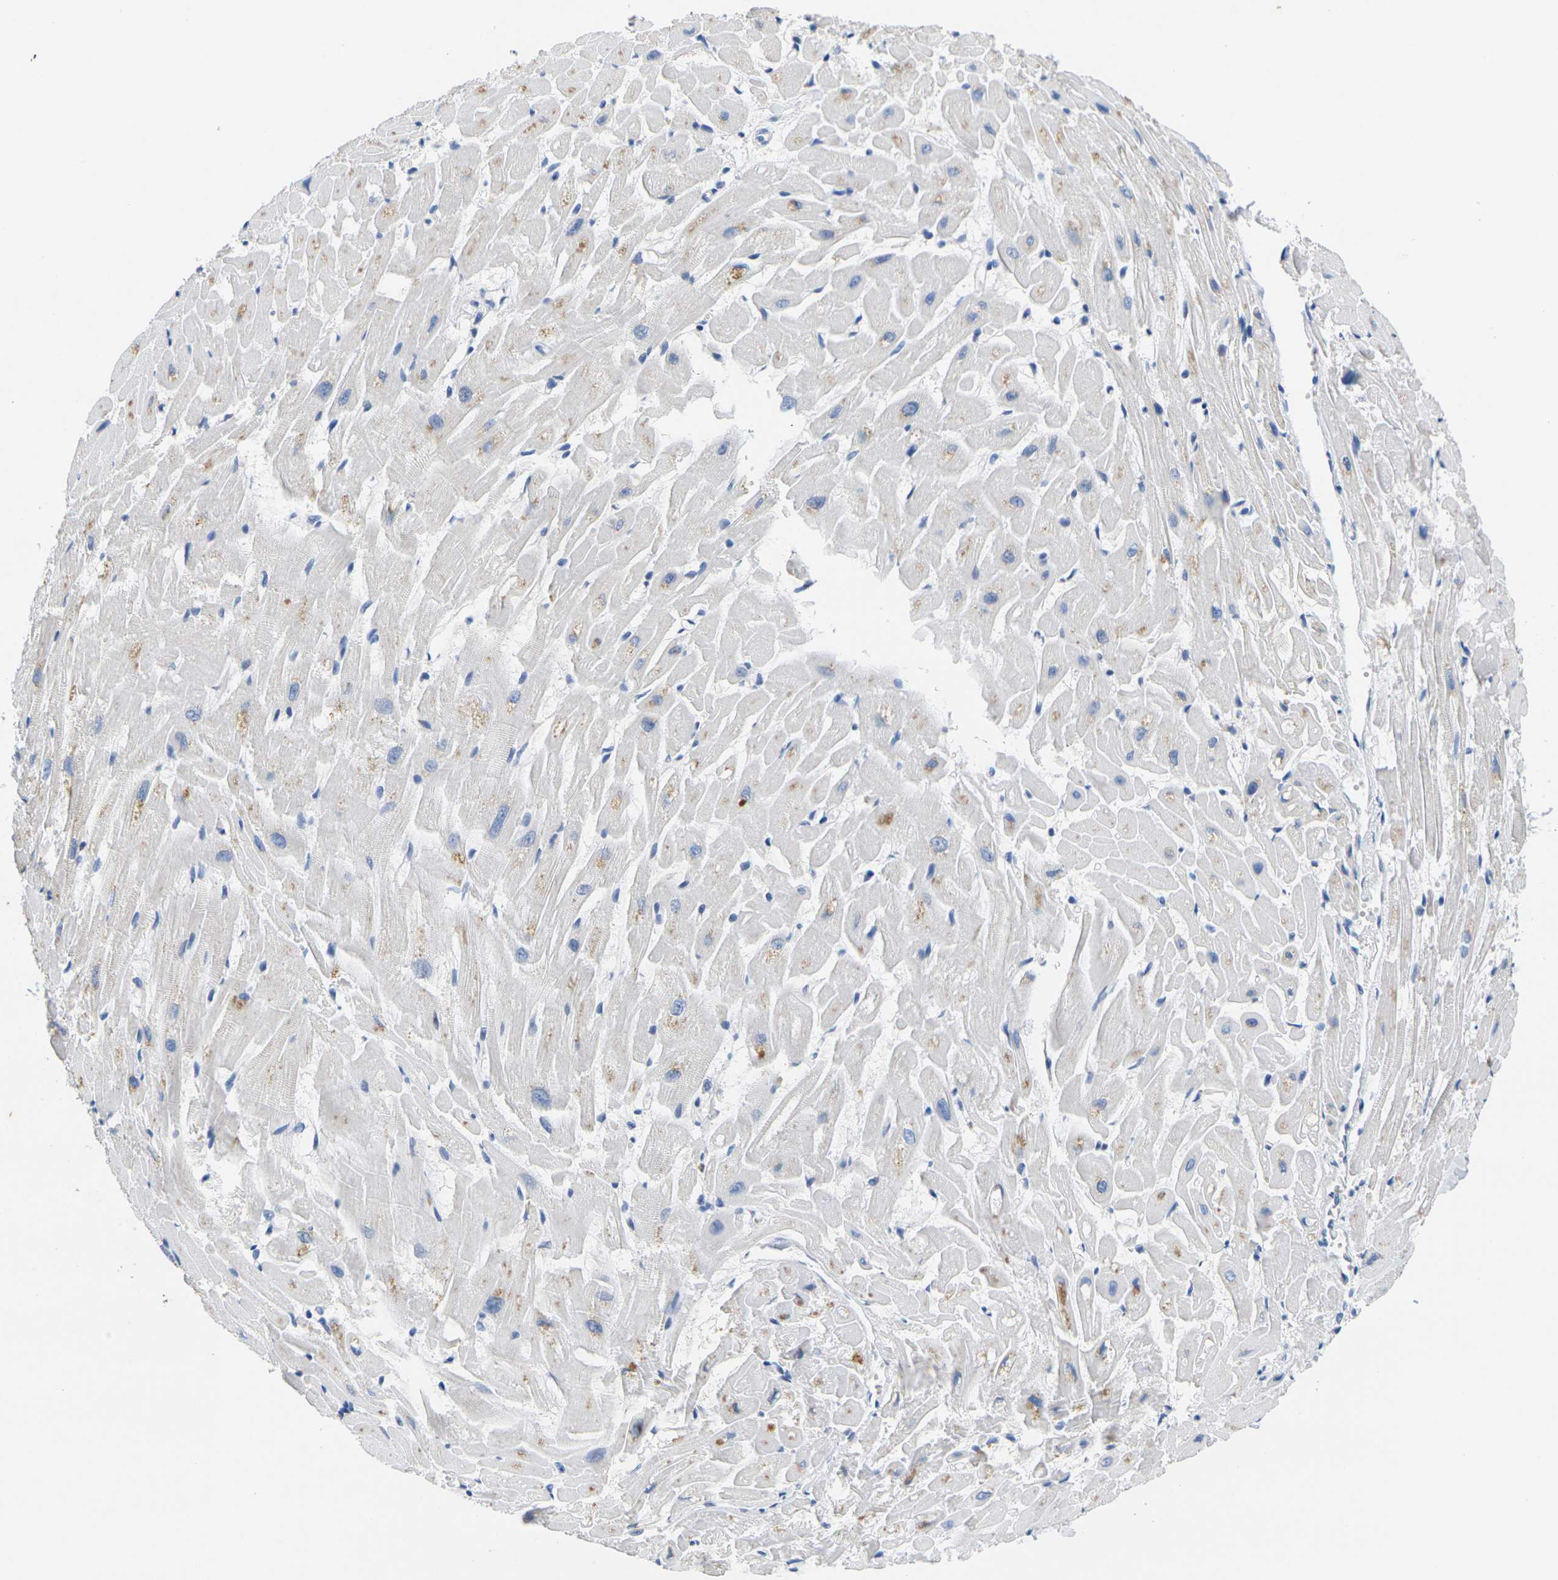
{"staining": {"intensity": "weak", "quantity": "25%-75%", "location": "cytoplasmic/membranous"}, "tissue": "heart muscle", "cell_type": "Cardiomyocytes", "image_type": "normal", "snomed": [{"axis": "morphology", "description": "Normal tissue, NOS"}, {"axis": "topography", "description": "Heart"}], "caption": "Immunohistochemical staining of normal human heart muscle reveals low levels of weak cytoplasmic/membranous staining in about 25%-75% of cardiomyocytes. The staining is performed using DAB (3,3'-diaminobenzidine) brown chromogen to label protein expression. The nuclei are counter-stained blue using hematoxylin.", "gene": "CDK2", "patient": {"sex": "female", "age": 19}}